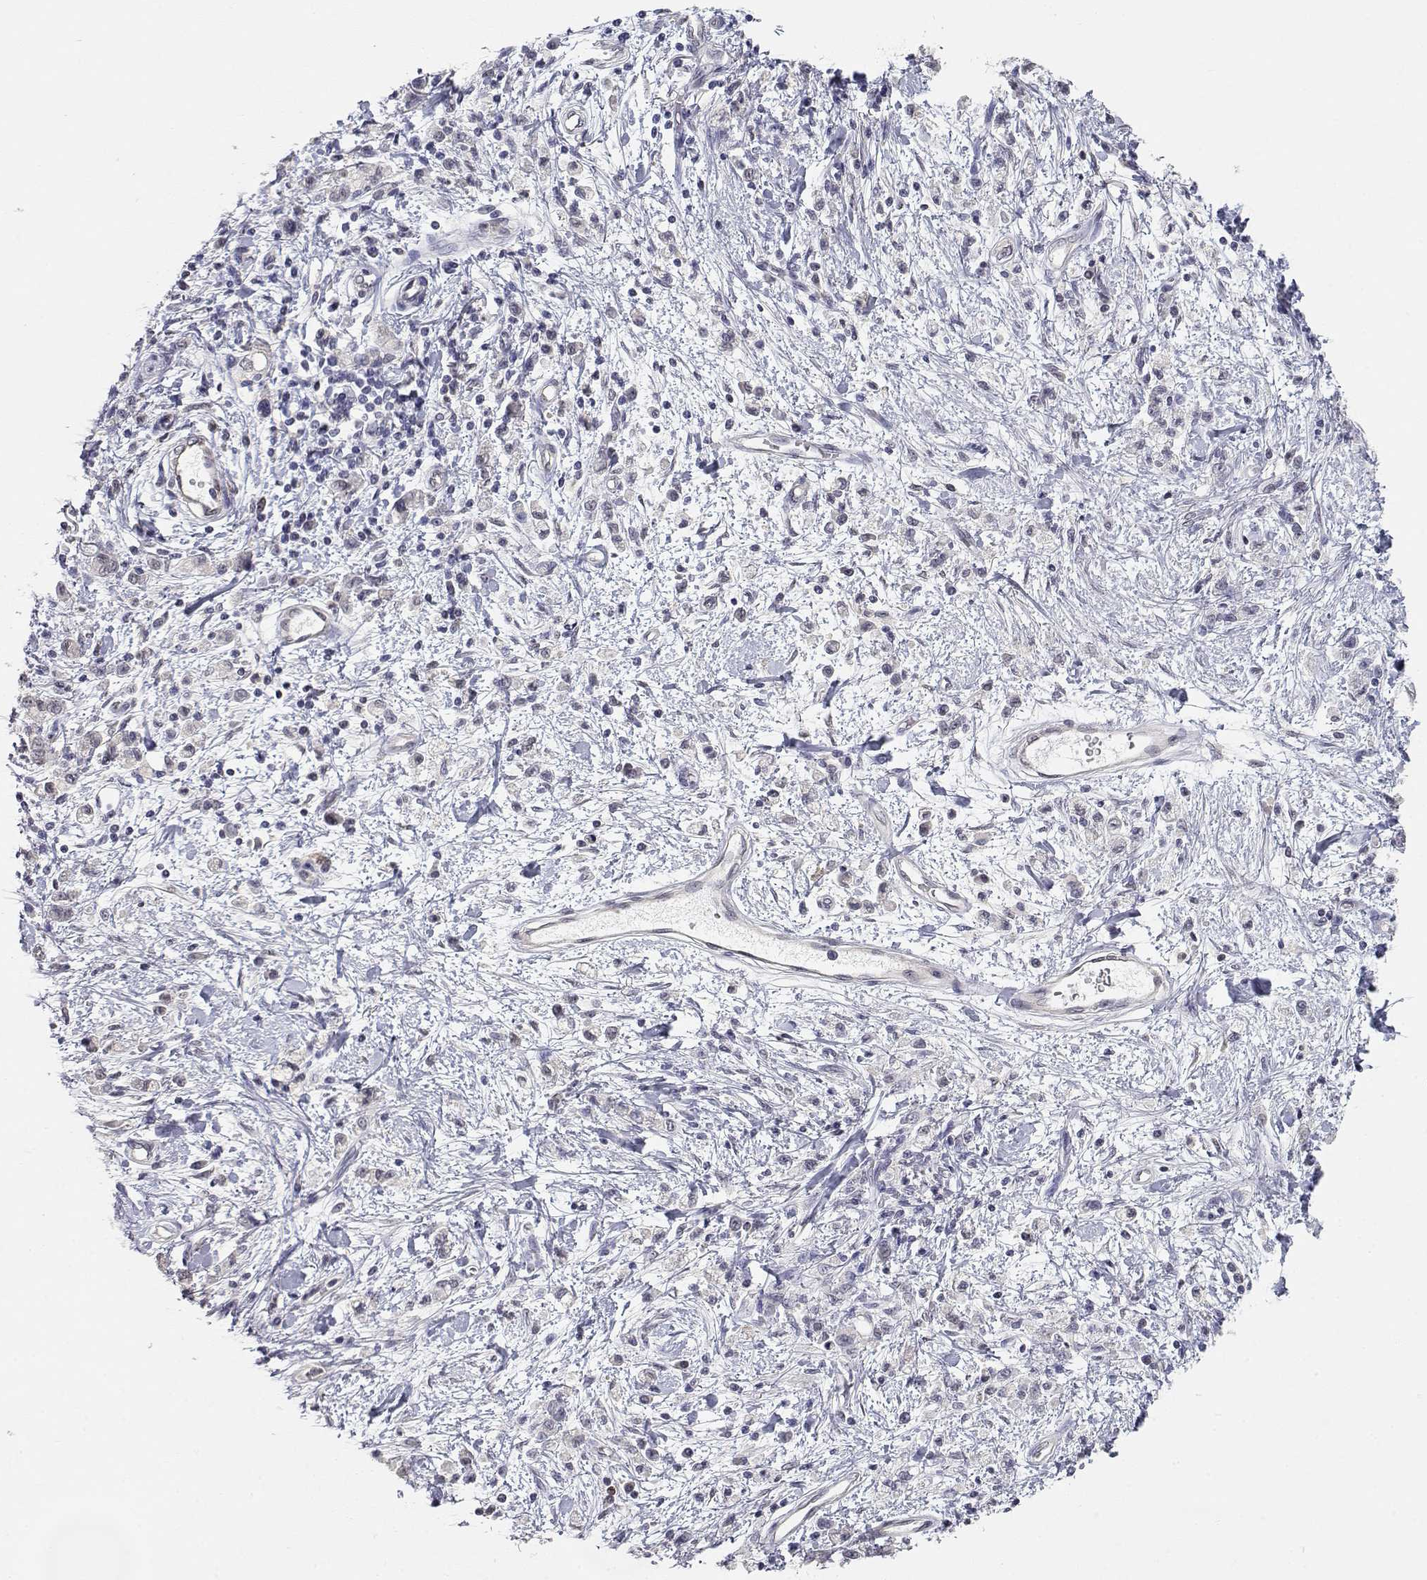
{"staining": {"intensity": "negative", "quantity": "none", "location": "none"}, "tissue": "stomach cancer", "cell_type": "Tumor cells", "image_type": "cancer", "snomed": [{"axis": "morphology", "description": "Adenocarcinoma, NOS"}, {"axis": "topography", "description": "Stomach"}], "caption": "Immunohistochemistry photomicrograph of neoplastic tissue: human stomach adenocarcinoma stained with DAB (3,3'-diaminobenzidine) shows no significant protein staining in tumor cells. (Brightfield microscopy of DAB IHC at high magnification).", "gene": "ADA", "patient": {"sex": "male", "age": 77}}